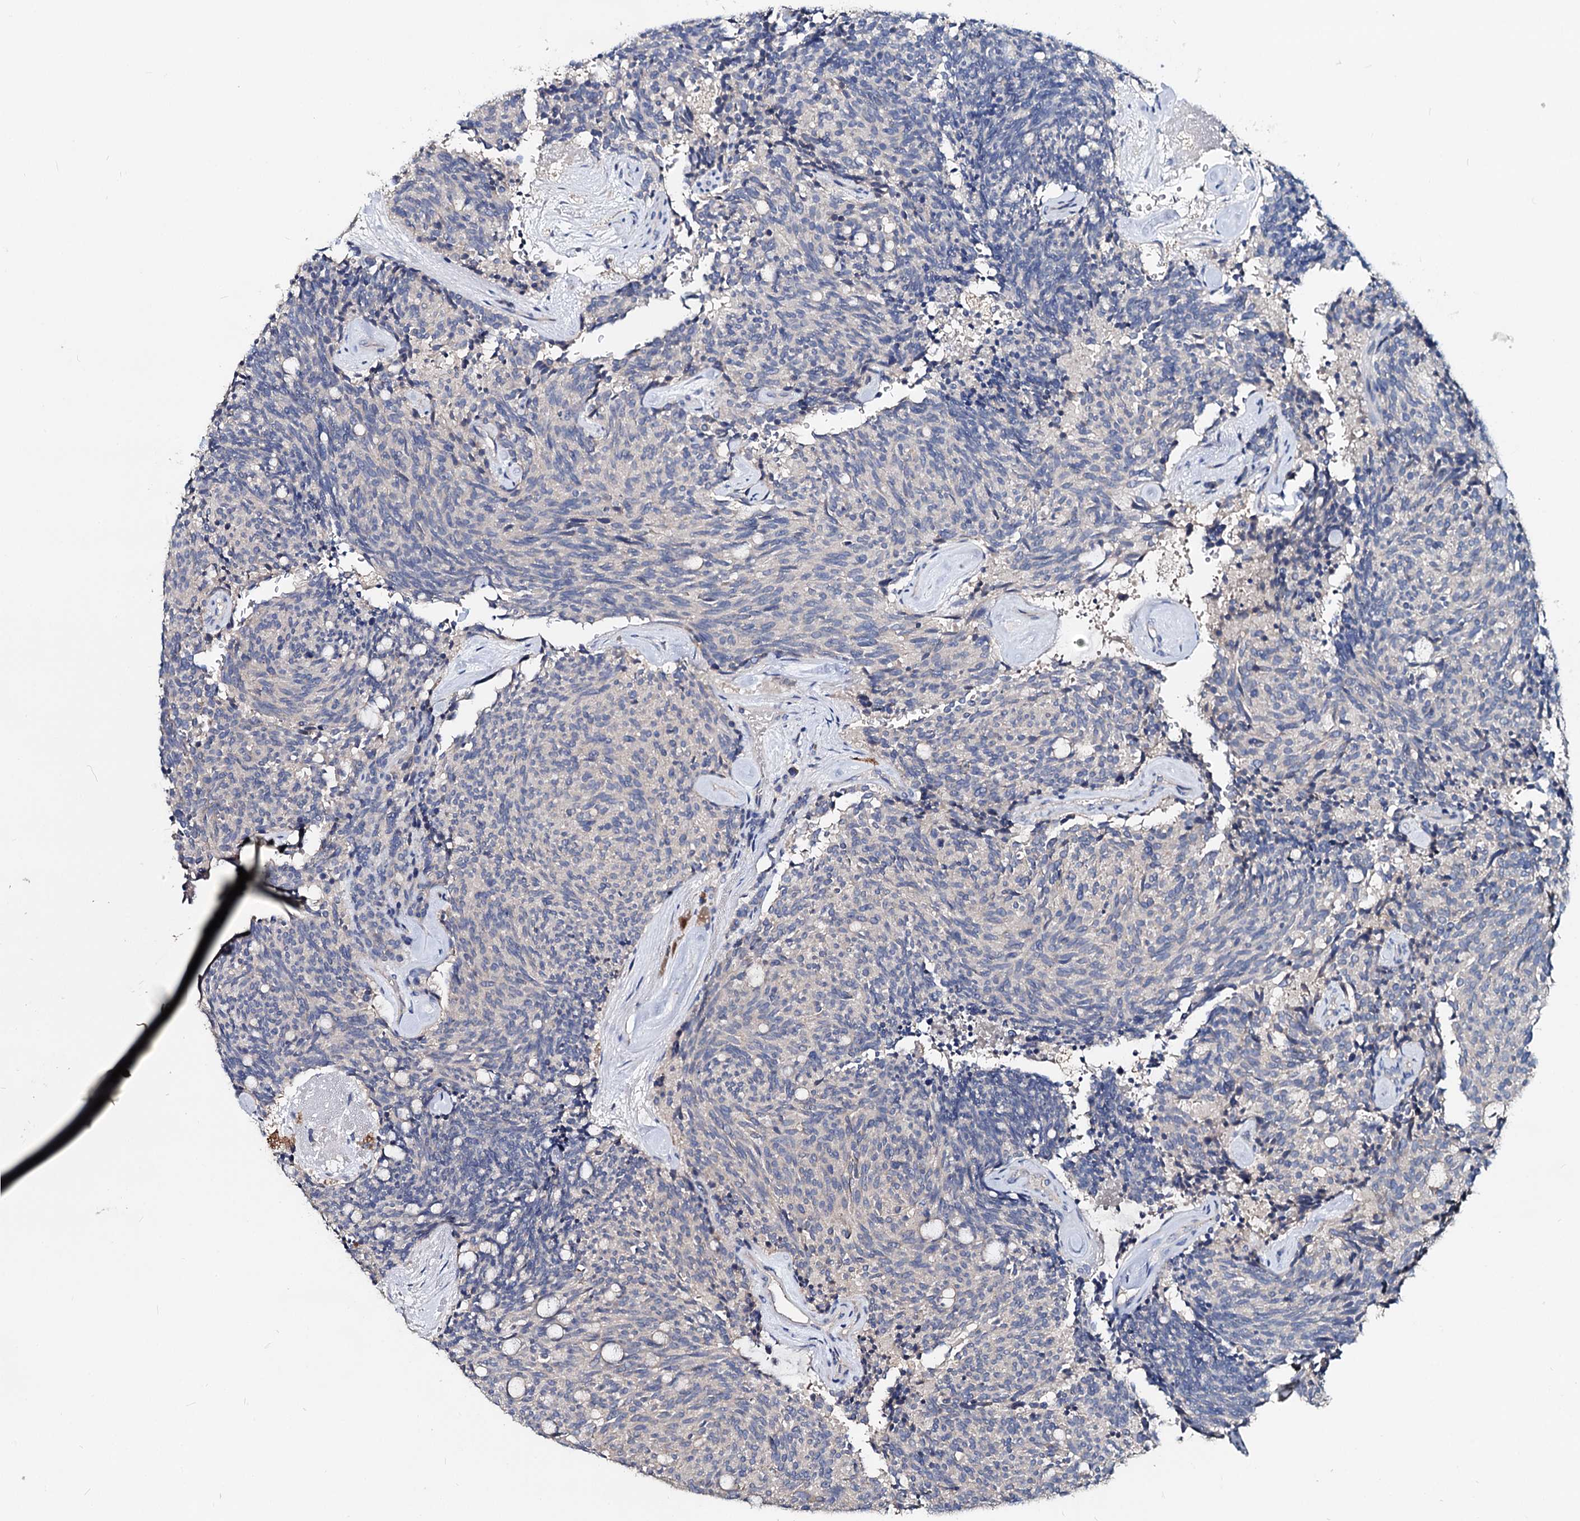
{"staining": {"intensity": "negative", "quantity": "none", "location": "none"}, "tissue": "carcinoid", "cell_type": "Tumor cells", "image_type": "cancer", "snomed": [{"axis": "morphology", "description": "Carcinoid, malignant, NOS"}, {"axis": "topography", "description": "Pancreas"}], "caption": "High power microscopy micrograph of an immunohistochemistry (IHC) micrograph of carcinoid, revealing no significant positivity in tumor cells.", "gene": "ACY3", "patient": {"sex": "female", "age": 54}}